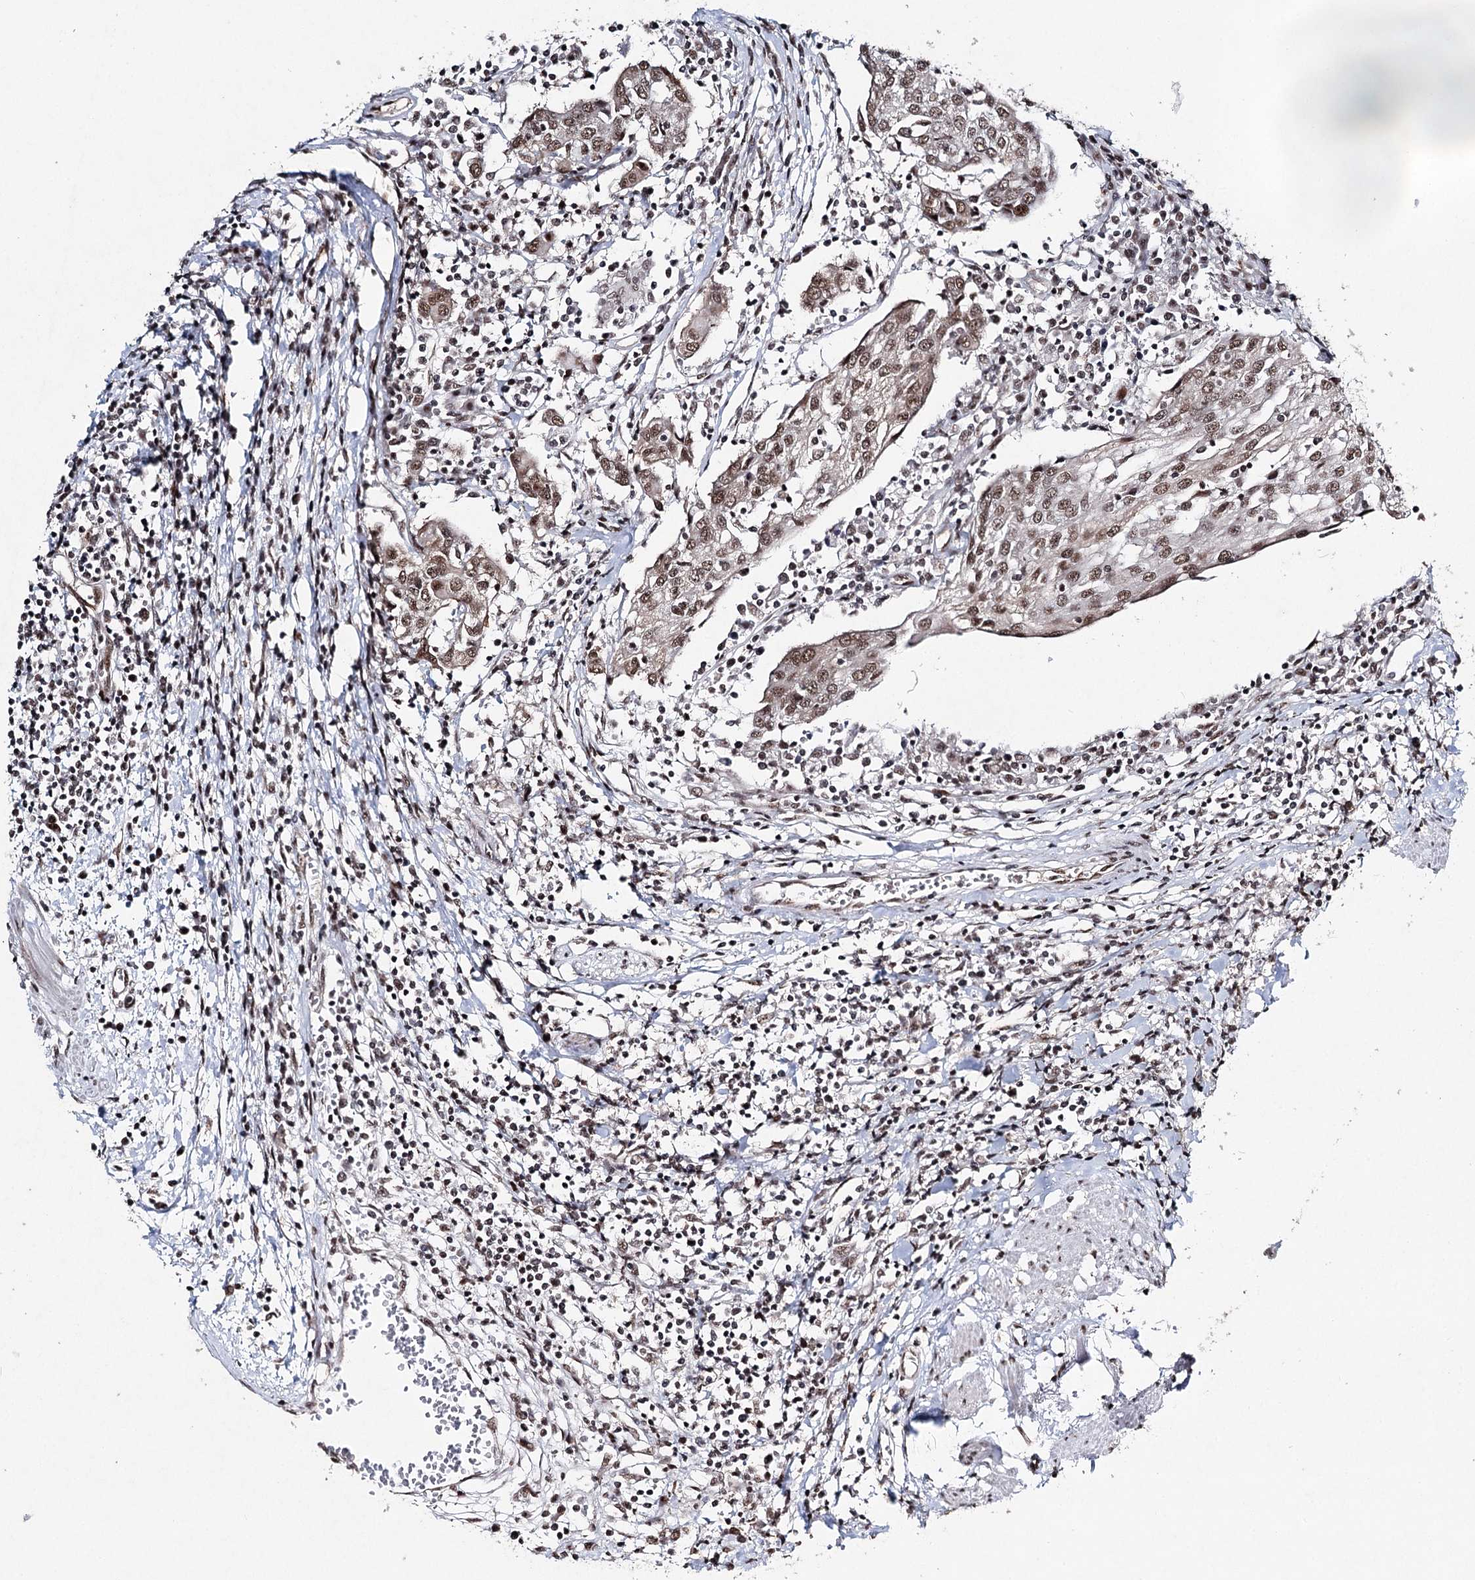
{"staining": {"intensity": "moderate", "quantity": ">75%", "location": "nuclear"}, "tissue": "urothelial cancer", "cell_type": "Tumor cells", "image_type": "cancer", "snomed": [{"axis": "morphology", "description": "Urothelial carcinoma, High grade"}, {"axis": "topography", "description": "Urinary bladder"}], "caption": "A brown stain labels moderate nuclear positivity of a protein in human urothelial carcinoma (high-grade) tumor cells.", "gene": "PDCD4", "patient": {"sex": "female", "age": 85}}